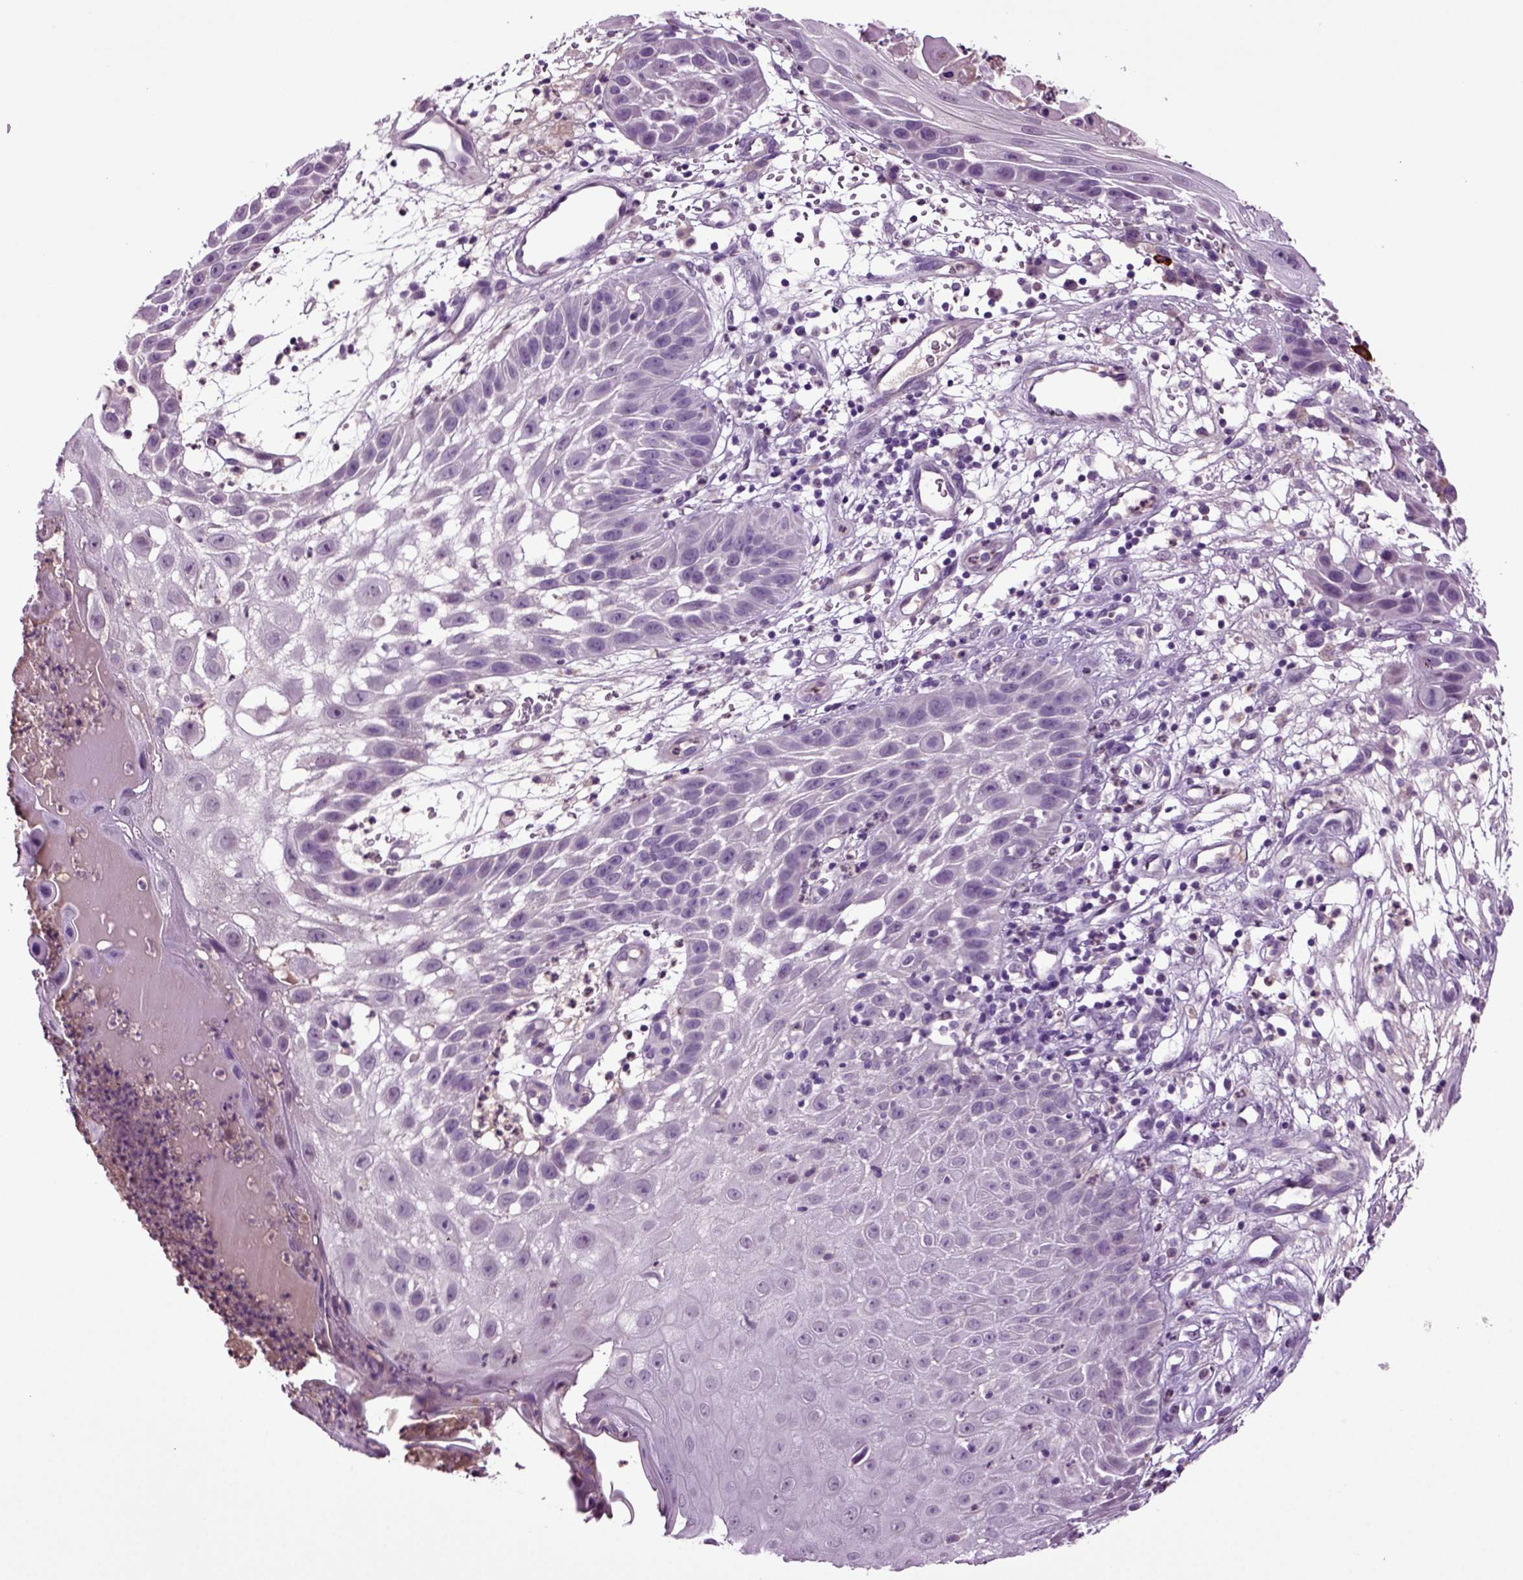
{"staining": {"intensity": "negative", "quantity": "none", "location": "none"}, "tissue": "skin cancer", "cell_type": "Tumor cells", "image_type": "cancer", "snomed": [{"axis": "morphology", "description": "Normal tissue, NOS"}, {"axis": "morphology", "description": "Squamous cell carcinoma, NOS"}, {"axis": "topography", "description": "Skin"}], "caption": "A high-resolution image shows IHC staining of skin cancer, which displays no significant positivity in tumor cells. (Brightfield microscopy of DAB immunohistochemistry at high magnification).", "gene": "FGF11", "patient": {"sex": "male", "age": 79}}